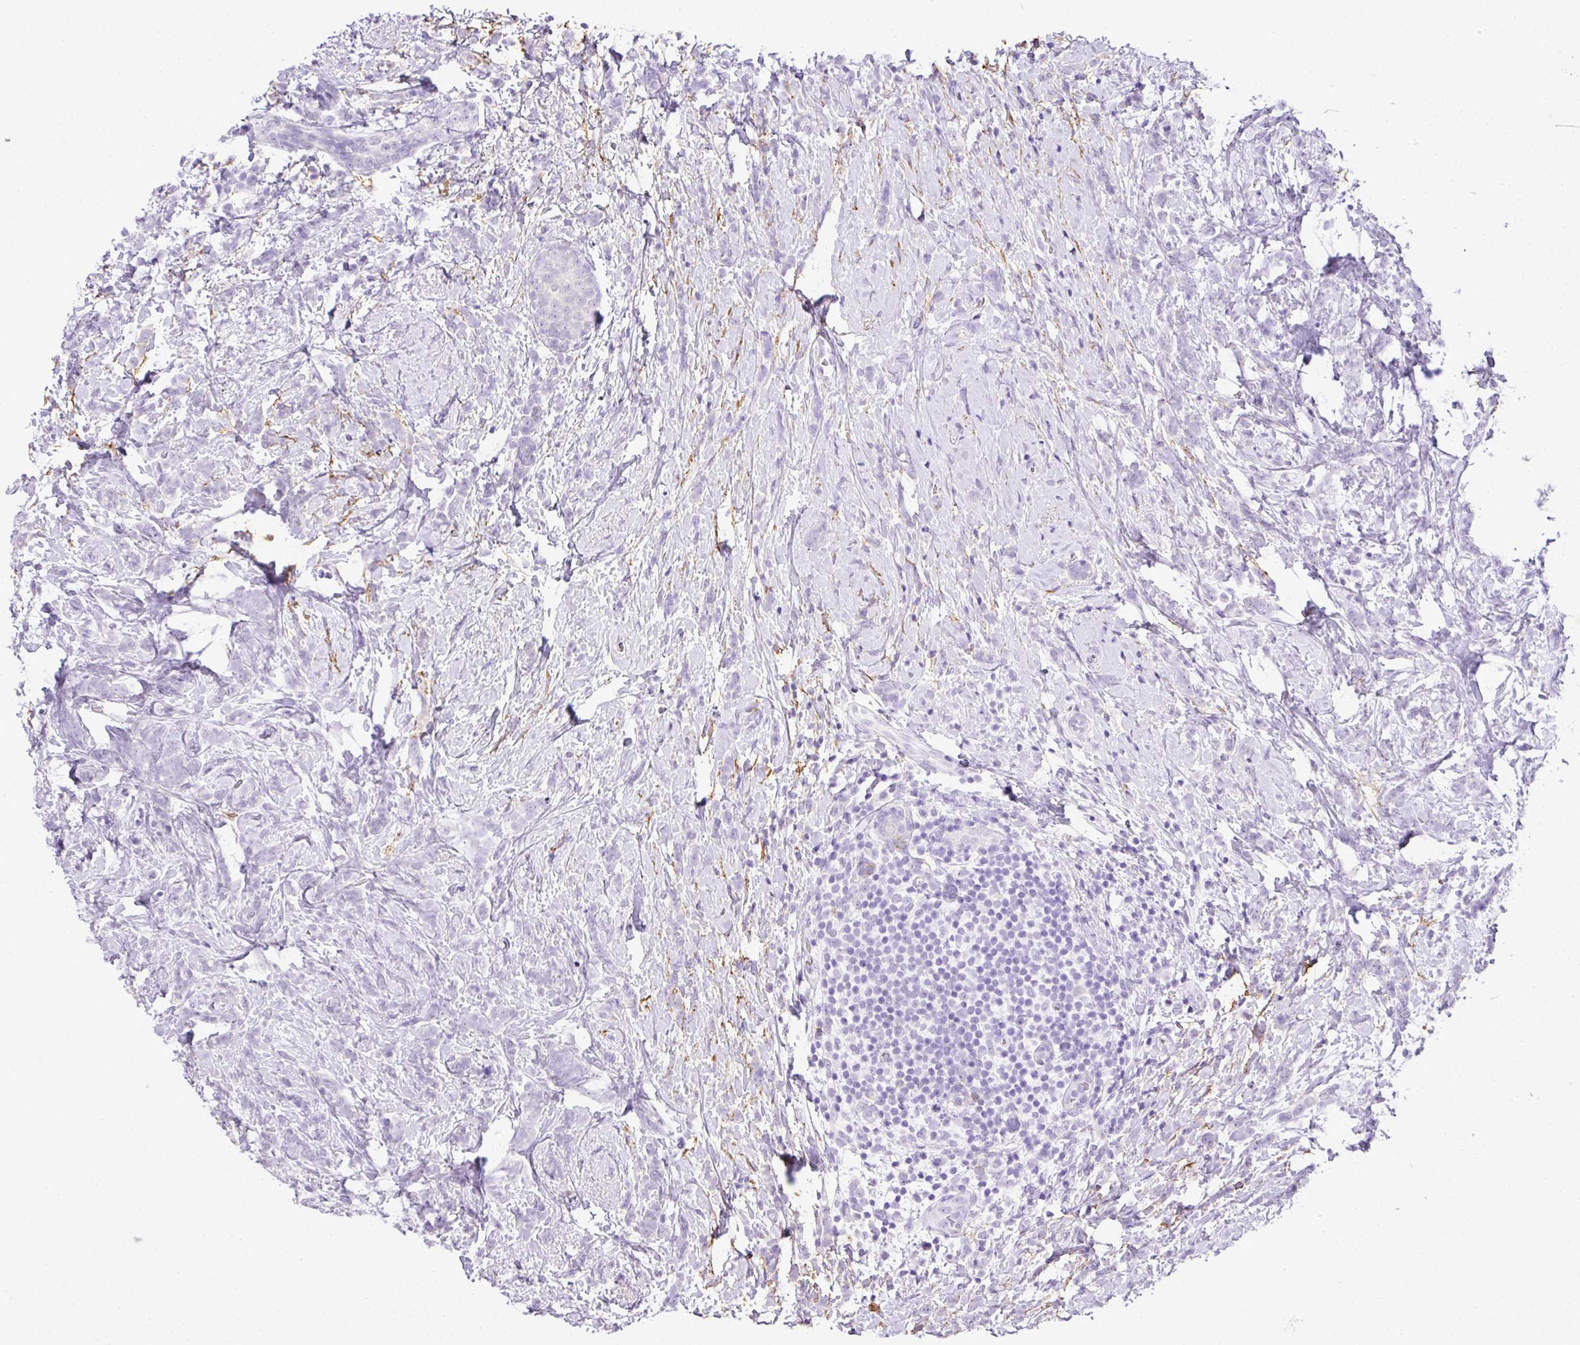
{"staining": {"intensity": "negative", "quantity": "none", "location": "none"}, "tissue": "breast cancer", "cell_type": "Tumor cells", "image_type": "cancer", "snomed": [{"axis": "morphology", "description": "Lobular carcinoma"}, {"axis": "topography", "description": "Breast"}], "caption": "Immunohistochemistry photomicrograph of neoplastic tissue: breast cancer stained with DAB (3,3'-diaminobenzidine) shows no significant protein expression in tumor cells. Brightfield microscopy of immunohistochemistry (IHC) stained with DAB (brown) and hematoxylin (blue), captured at high magnification.", "gene": "KCNJ11", "patient": {"sex": "female", "age": 58}}